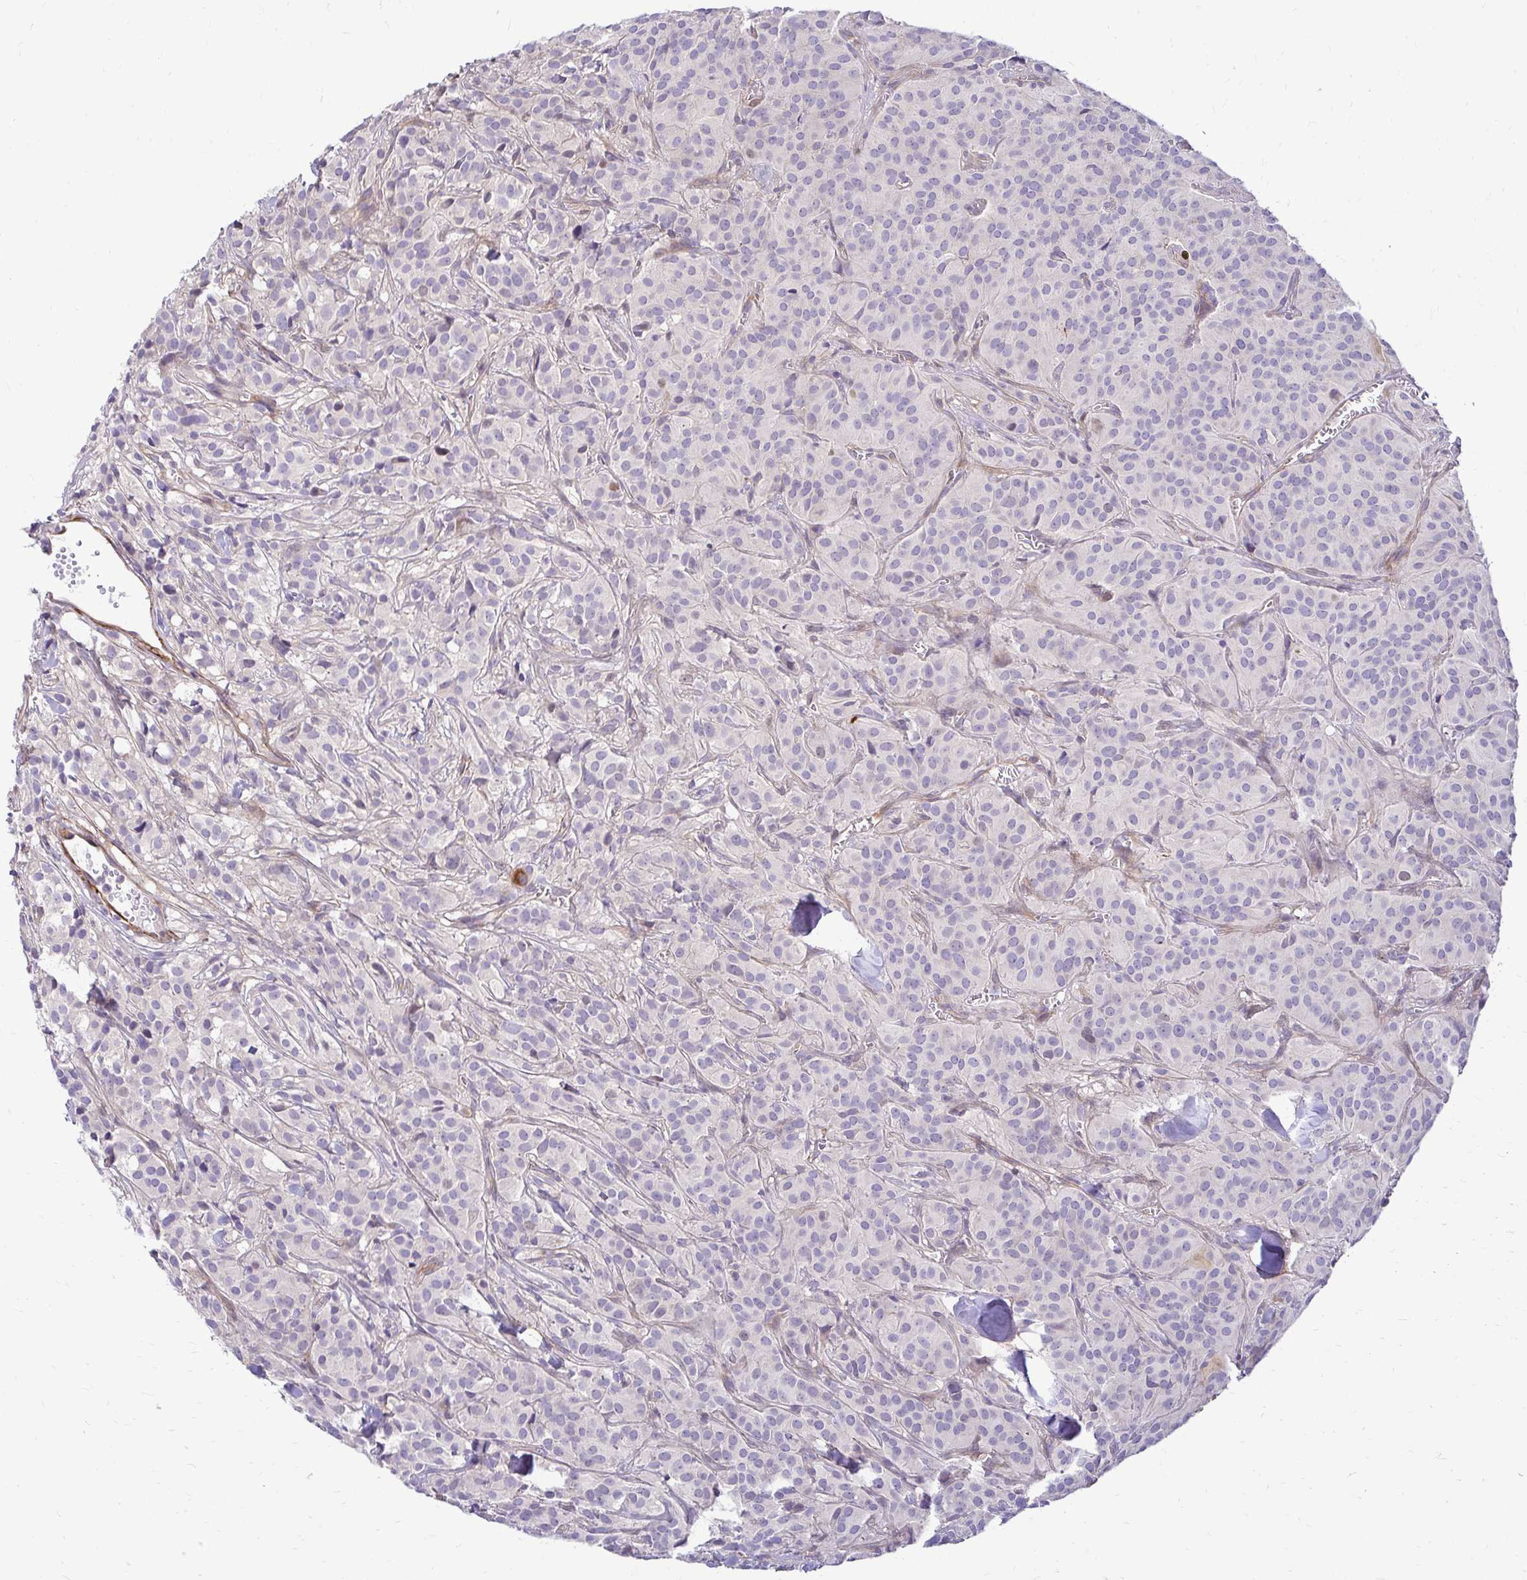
{"staining": {"intensity": "negative", "quantity": "none", "location": "none"}, "tissue": "glioma", "cell_type": "Tumor cells", "image_type": "cancer", "snomed": [{"axis": "morphology", "description": "Glioma, malignant, Low grade"}, {"axis": "topography", "description": "Brain"}], "caption": "The IHC histopathology image has no significant positivity in tumor cells of glioma tissue.", "gene": "YAP1", "patient": {"sex": "male", "age": 42}}